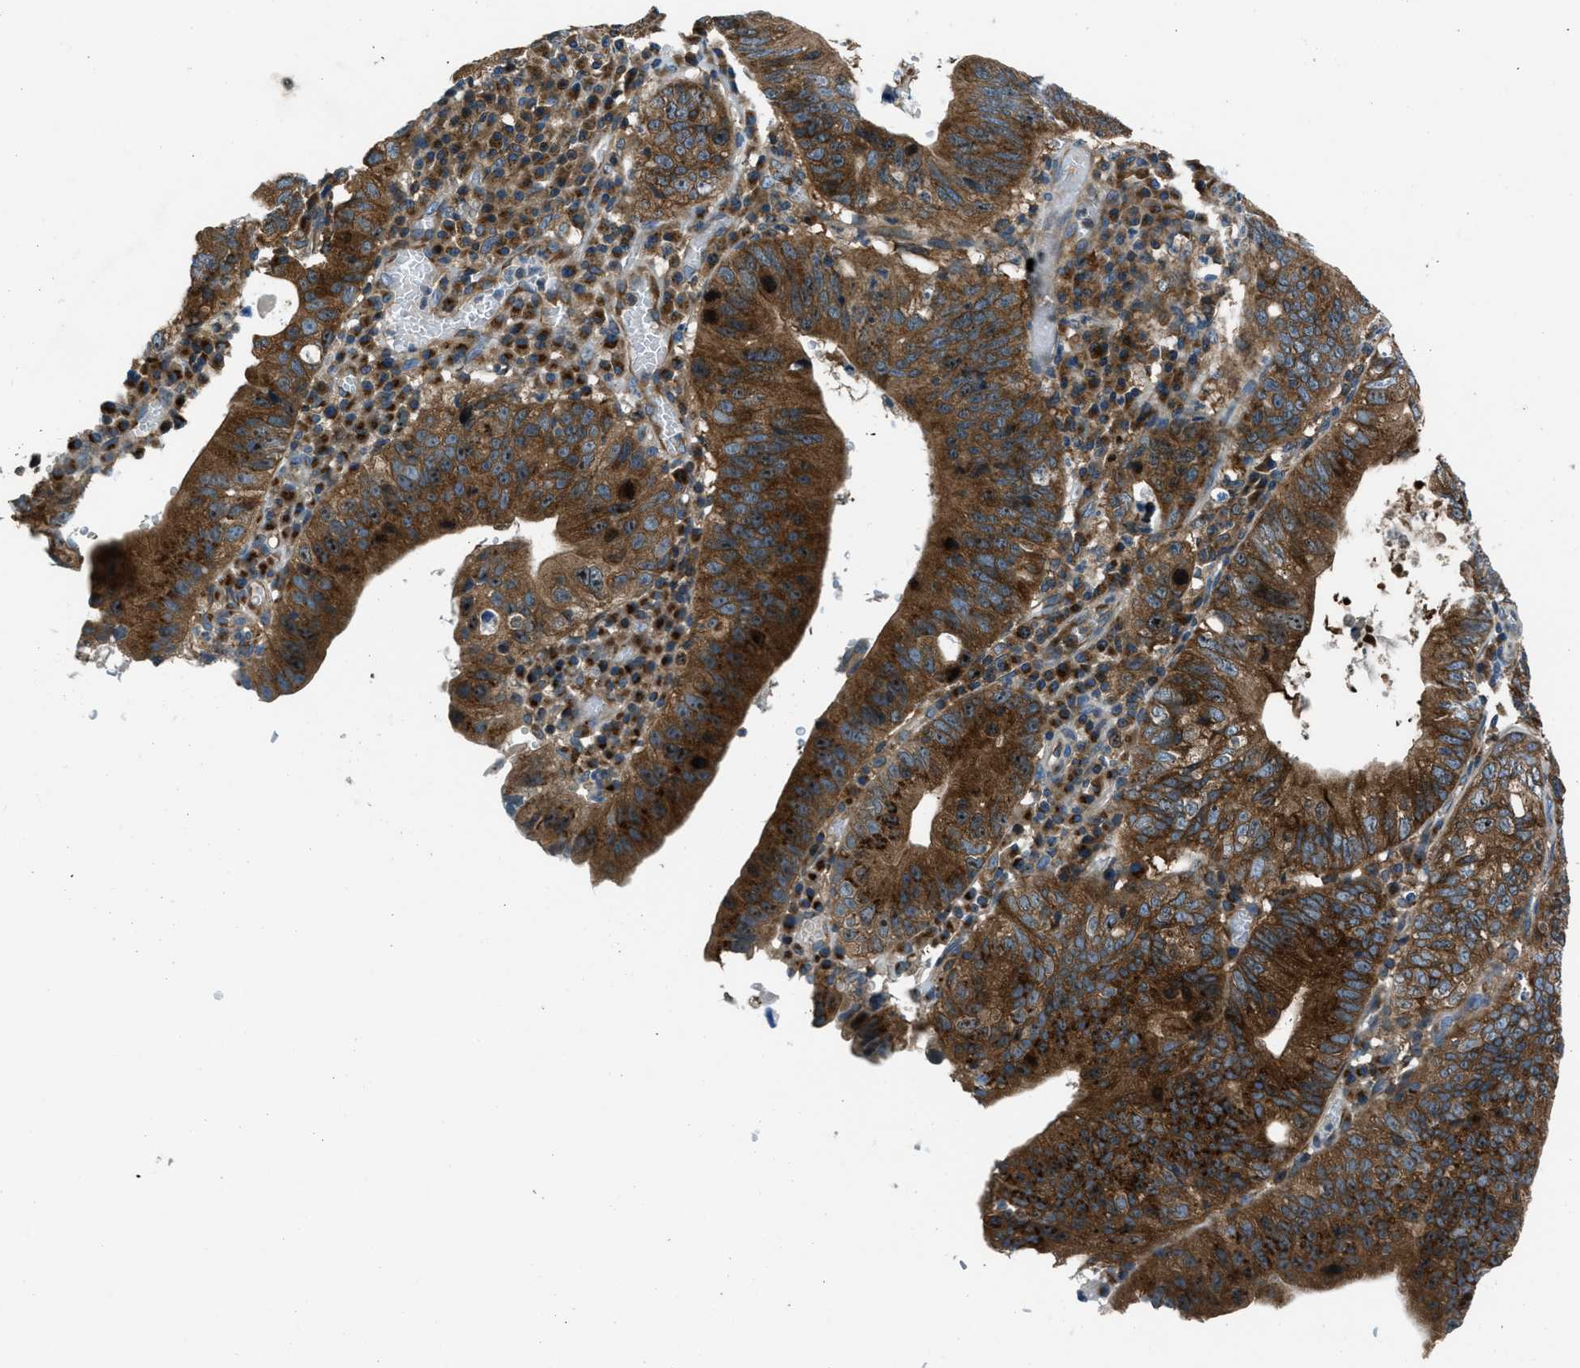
{"staining": {"intensity": "strong", "quantity": ">75%", "location": "cytoplasmic/membranous"}, "tissue": "stomach cancer", "cell_type": "Tumor cells", "image_type": "cancer", "snomed": [{"axis": "morphology", "description": "Adenocarcinoma, NOS"}, {"axis": "topography", "description": "Stomach"}], "caption": "Human adenocarcinoma (stomach) stained for a protein (brown) displays strong cytoplasmic/membranous positive positivity in about >75% of tumor cells.", "gene": "ARFGAP2", "patient": {"sex": "male", "age": 59}}